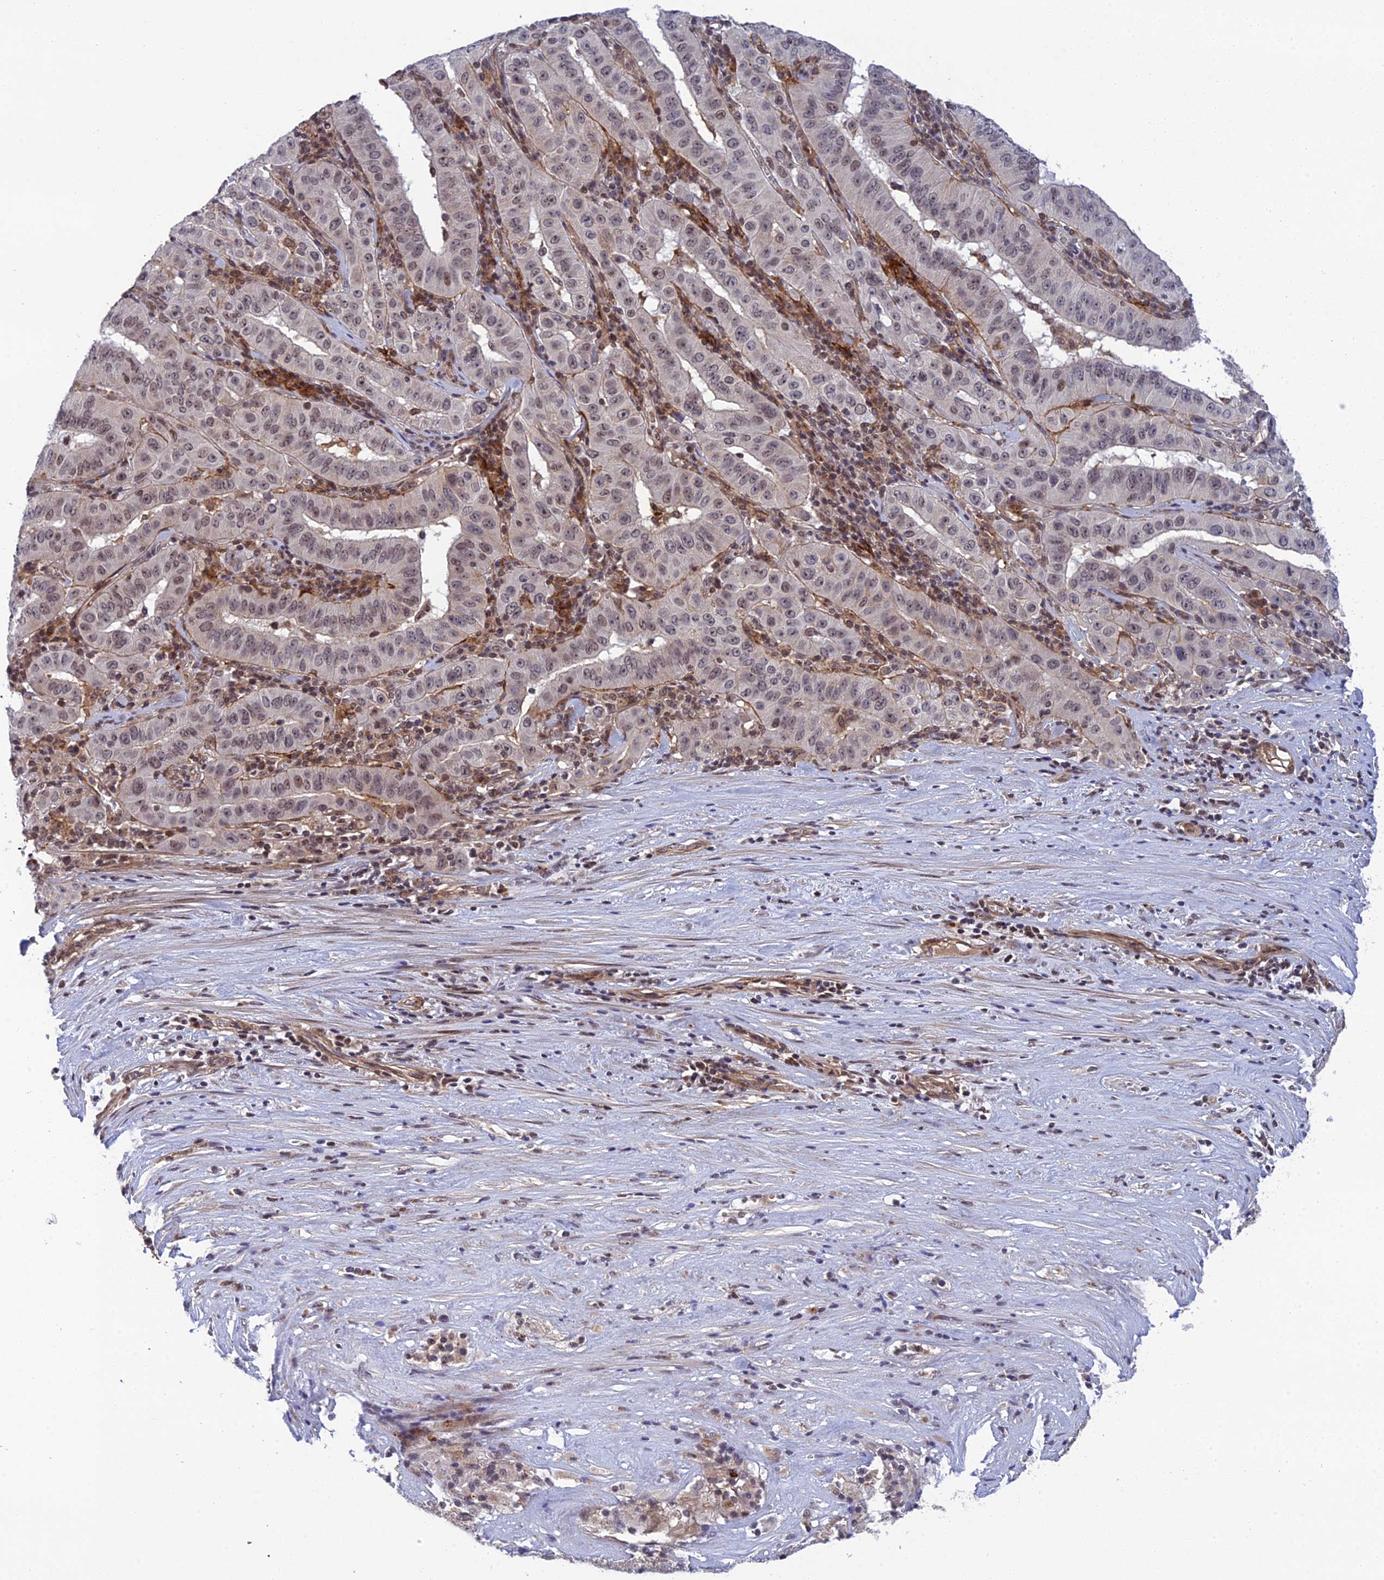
{"staining": {"intensity": "weak", "quantity": ">75%", "location": "nuclear"}, "tissue": "pancreatic cancer", "cell_type": "Tumor cells", "image_type": "cancer", "snomed": [{"axis": "morphology", "description": "Adenocarcinoma, NOS"}, {"axis": "topography", "description": "Pancreas"}], "caption": "Immunohistochemistry photomicrograph of human adenocarcinoma (pancreatic) stained for a protein (brown), which displays low levels of weak nuclear staining in approximately >75% of tumor cells.", "gene": "REXO1", "patient": {"sex": "male", "age": 63}}